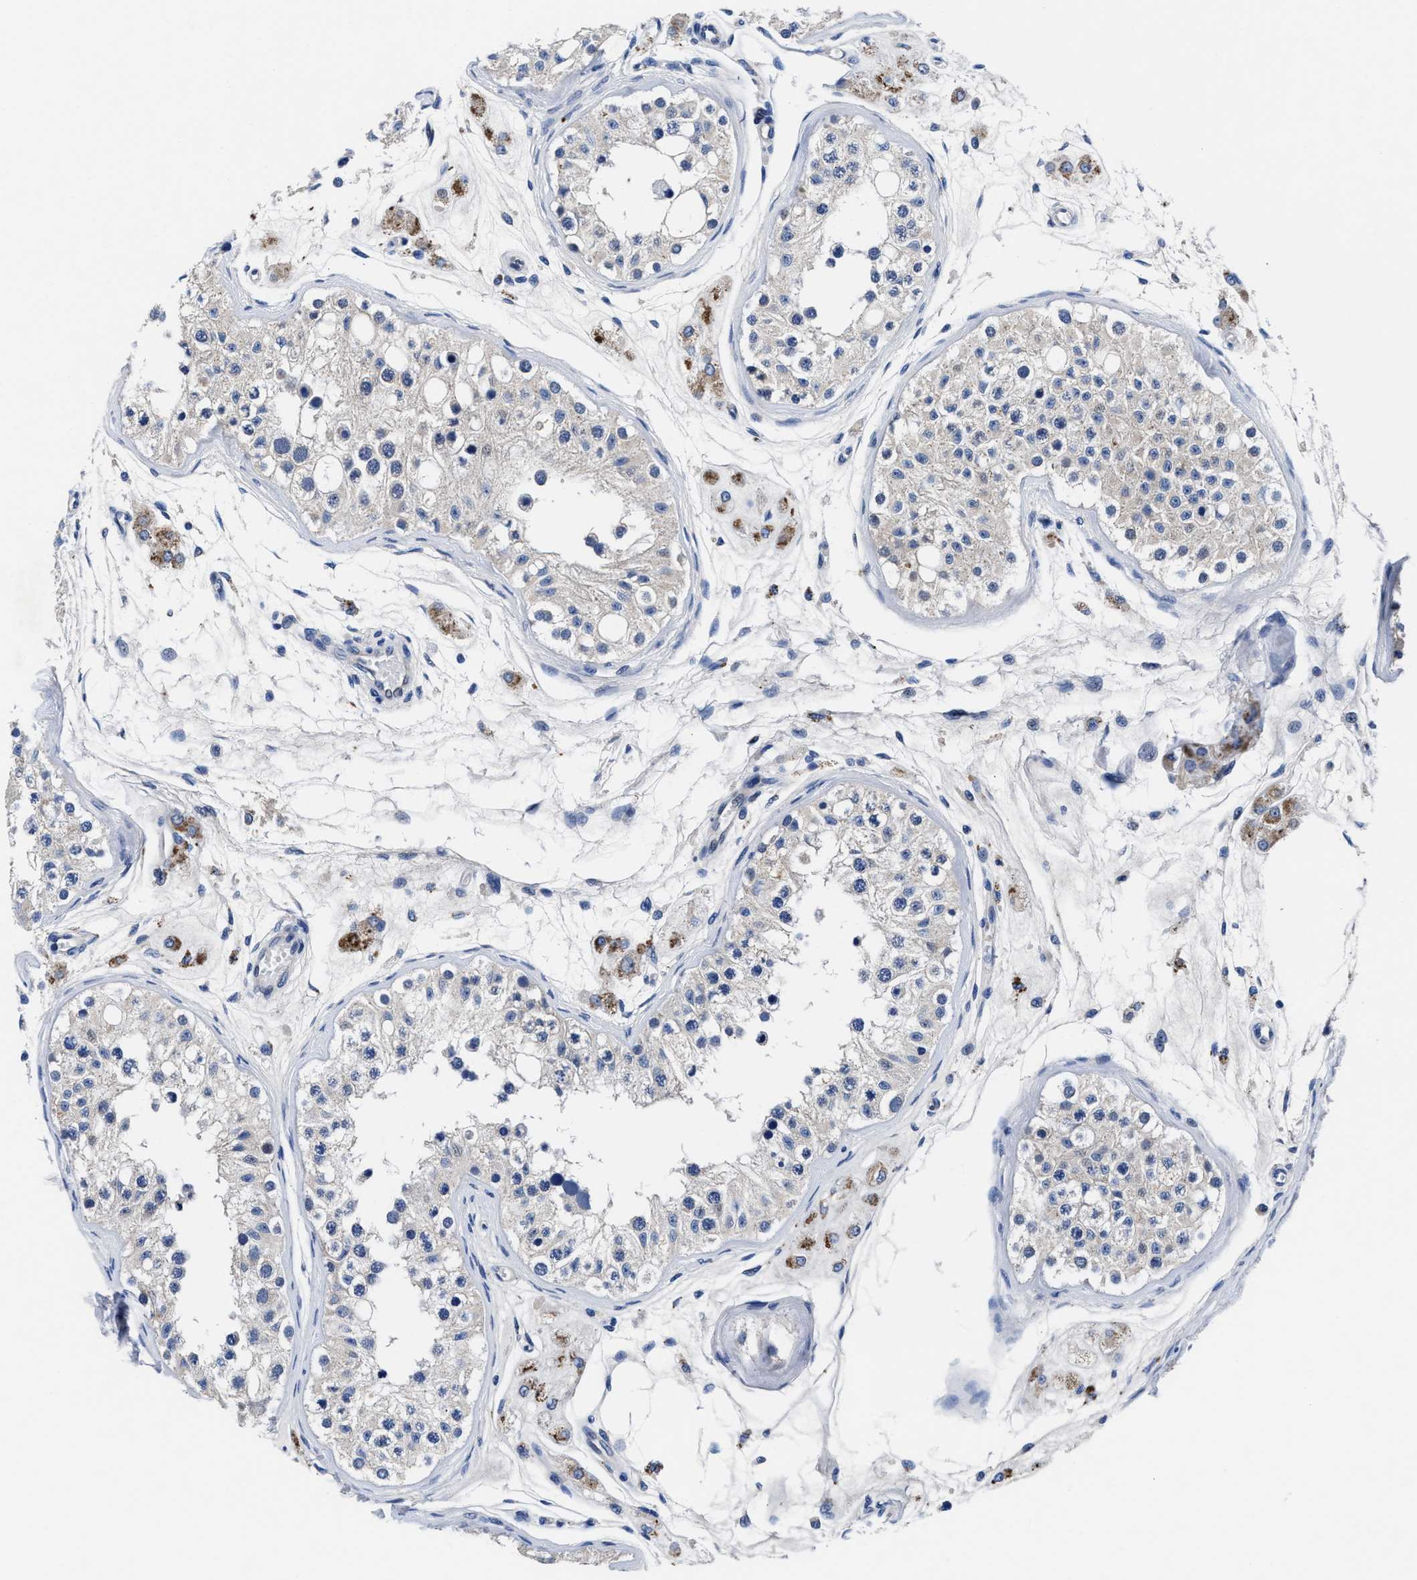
{"staining": {"intensity": "negative", "quantity": "none", "location": "none"}, "tissue": "testis", "cell_type": "Cells in seminiferous ducts", "image_type": "normal", "snomed": [{"axis": "morphology", "description": "Normal tissue, NOS"}, {"axis": "morphology", "description": "Adenocarcinoma, metastatic, NOS"}, {"axis": "topography", "description": "Testis"}], "caption": "Cells in seminiferous ducts show no significant expression in normal testis.", "gene": "DHRS13", "patient": {"sex": "male", "age": 26}}